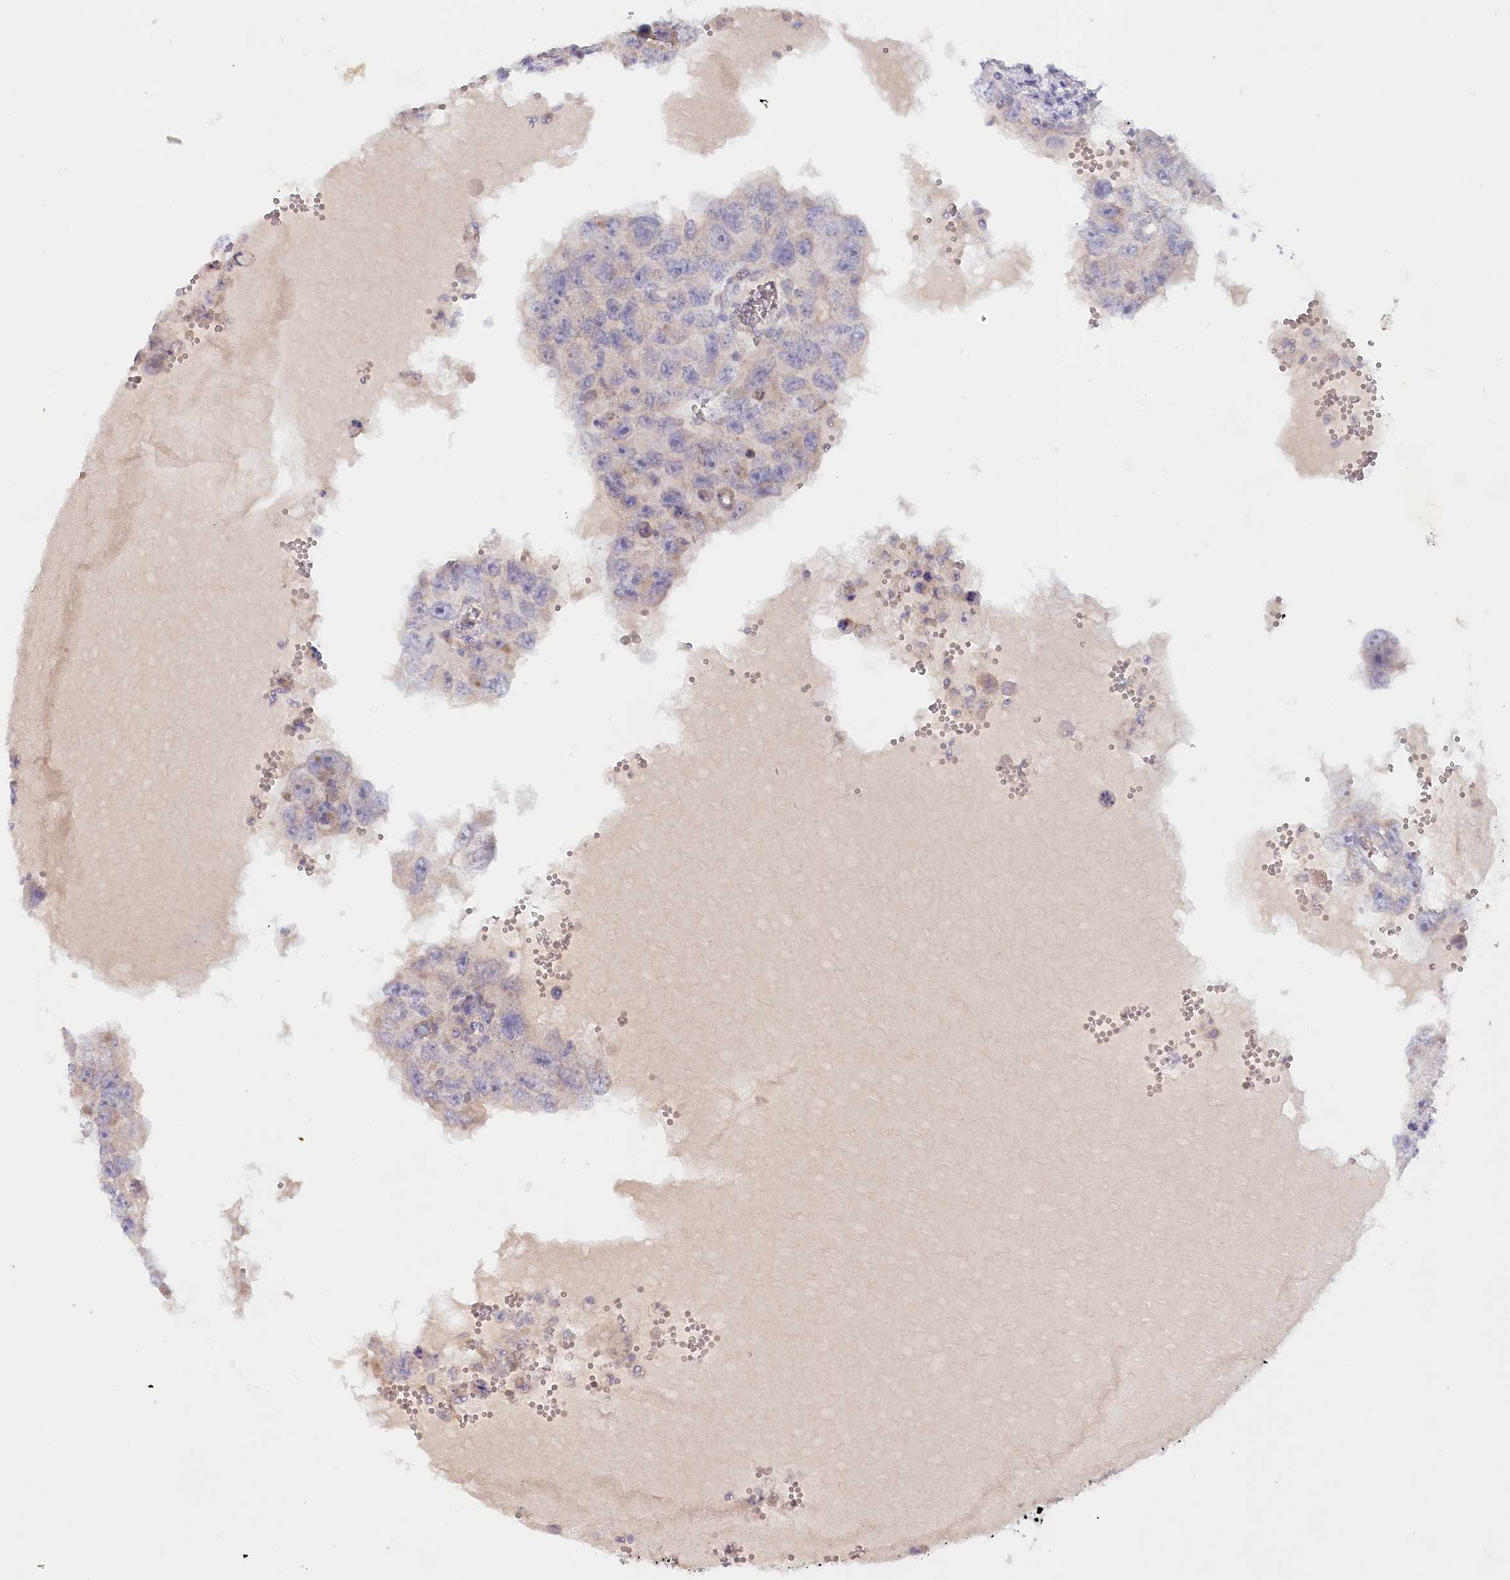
{"staining": {"intensity": "negative", "quantity": "none", "location": "none"}, "tissue": "testis cancer", "cell_type": "Tumor cells", "image_type": "cancer", "snomed": [{"axis": "morphology", "description": "Carcinoma, Embryonal, NOS"}, {"axis": "topography", "description": "Testis"}], "caption": "Immunohistochemistry (IHC) histopathology image of neoplastic tissue: human testis cancer stained with DAB shows no significant protein staining in tumor cells. (Brightfield microscopy of DAB IHC at high magnification).", "gene": "PSAPL1", "patient": {"sex": "male", "age": 26}}